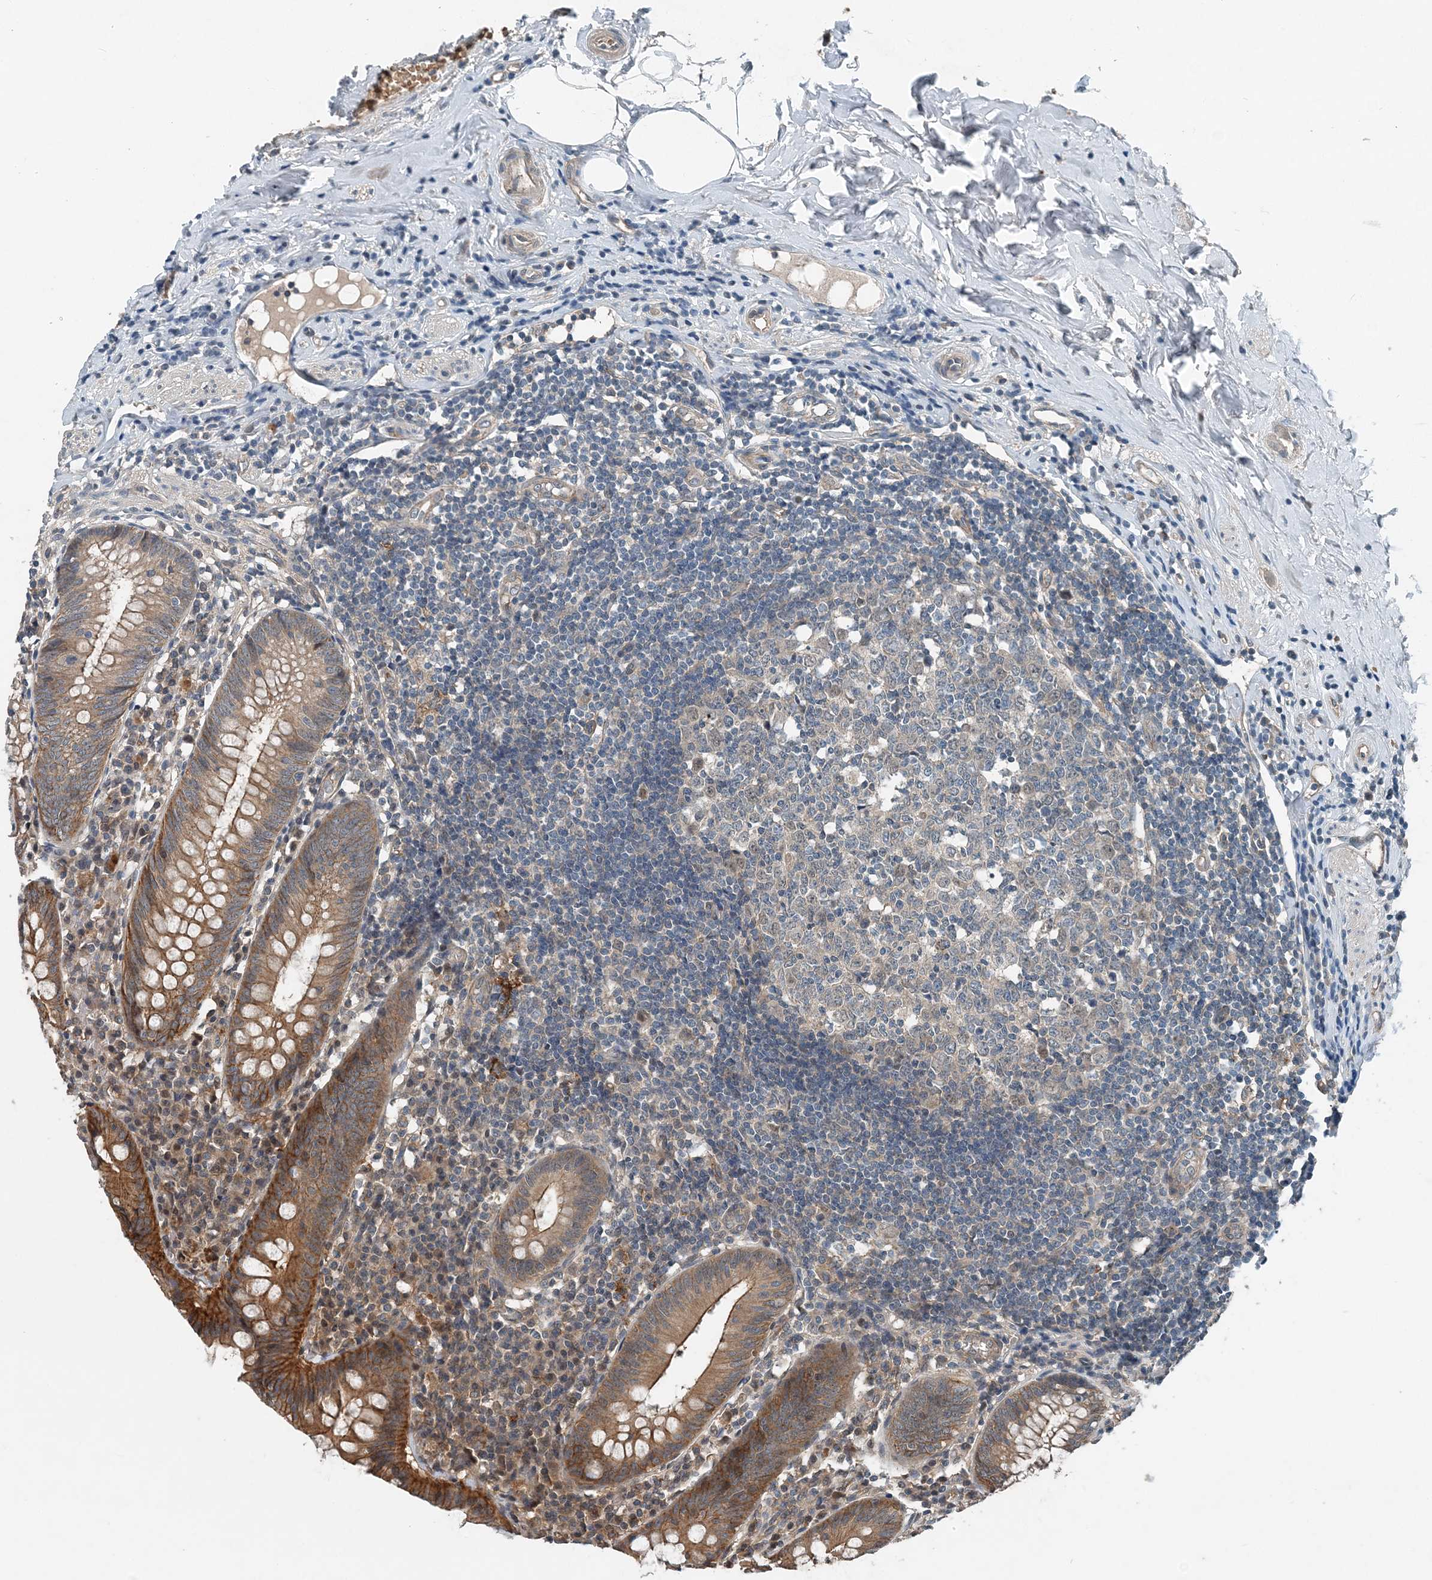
{"staining": {"intensity": "moderate", "quantity": ">75%", "location": "cytoplasmic/membranous"}, "tissue": "appendix", "cell_type": "Glandular cells", "image_type": "normal", "snomed": [{"axis": "morphology", "description": "Normal tissue, NOS"}, {"axis": "topography", "description": "Appendix"}], "caption": "This photomicrograph displays IHC staining of unremarkable appendix, with medium moderate cytoplasmic/membranous staining in about >75% of glandular cells.", "gene": "SMPD3", "patient": {"sex": "female", "age": 54}}